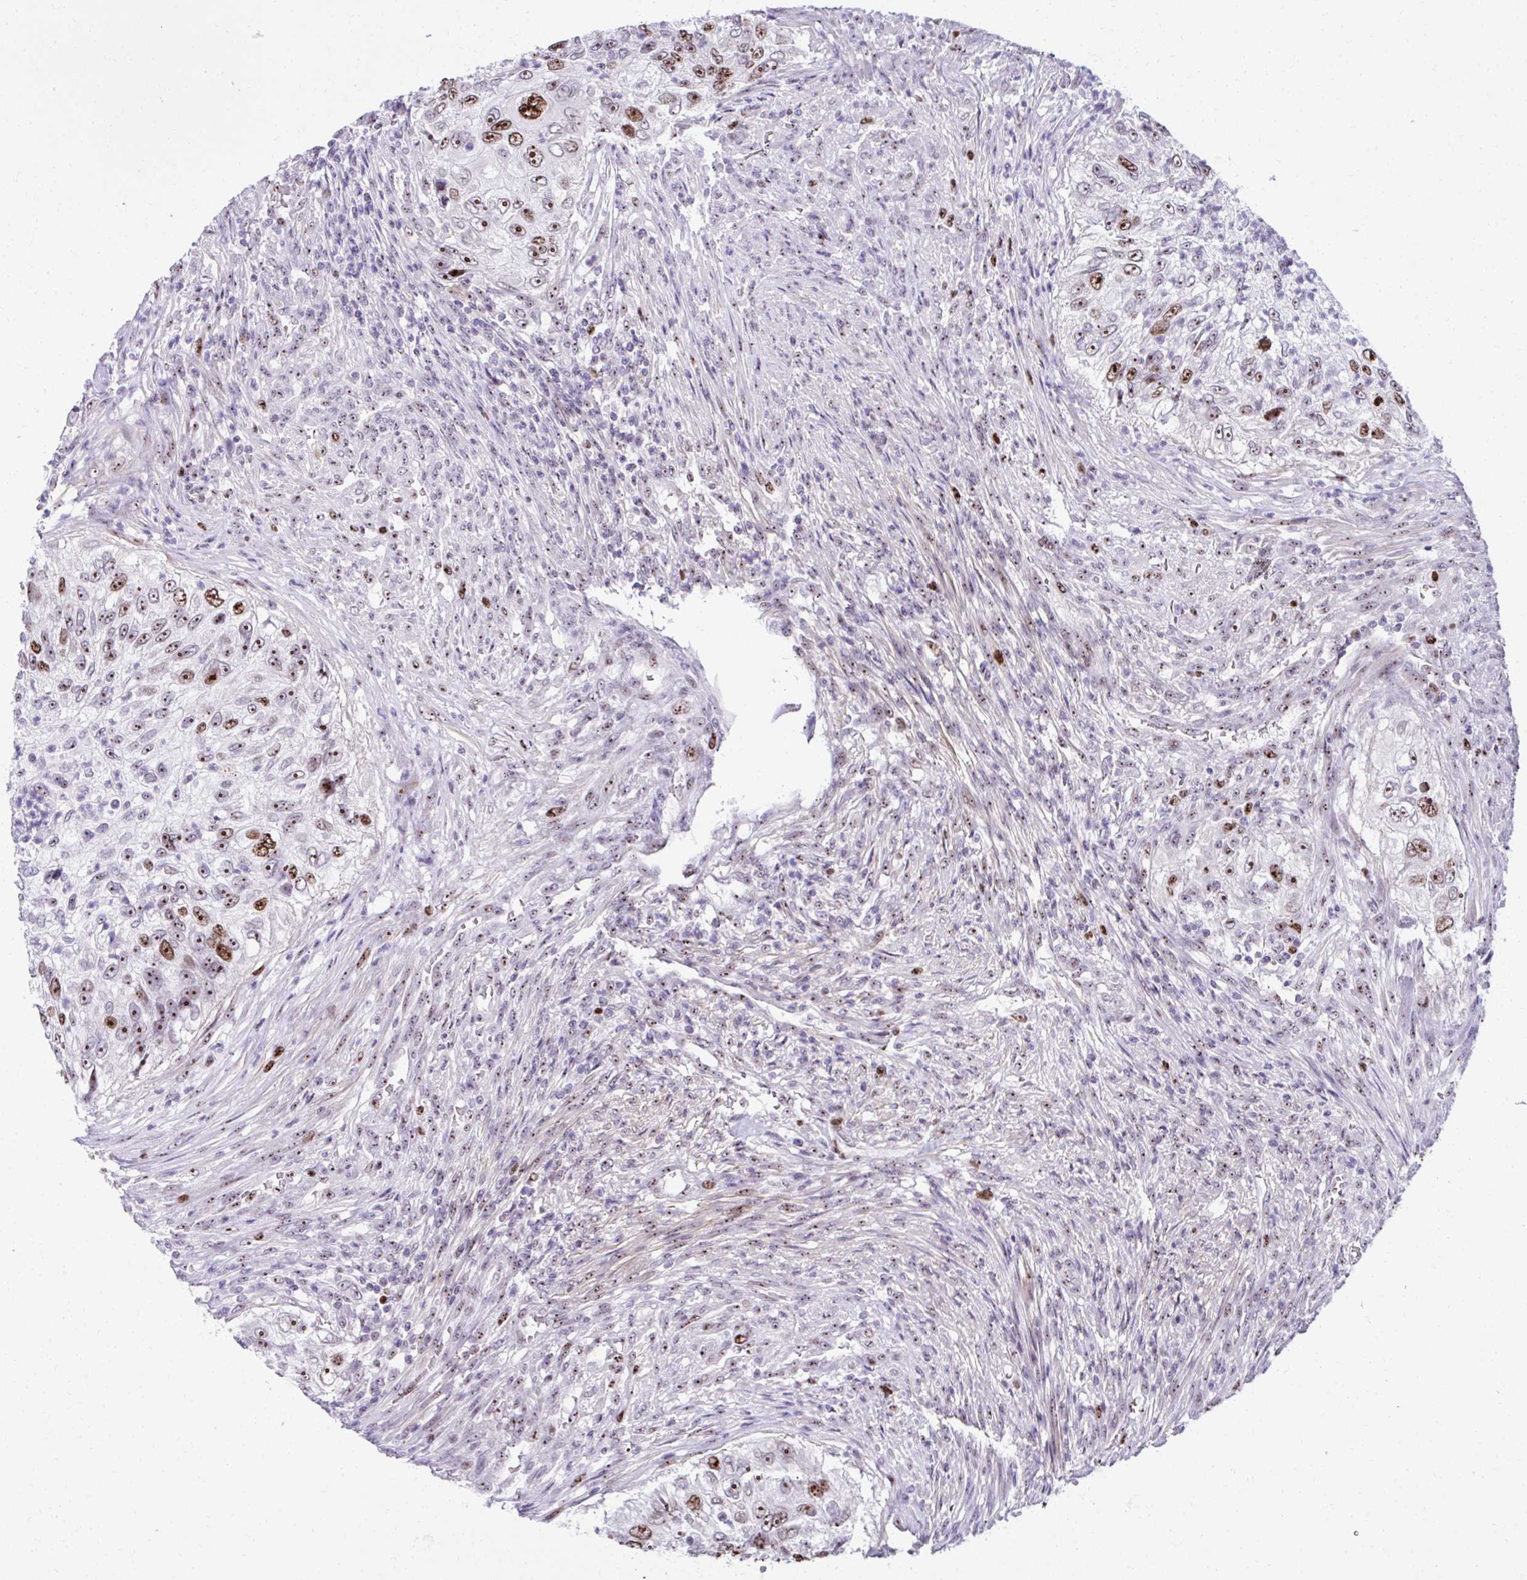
{"staining": {"intensity": "strong", "quantity": "25%-75%", "location": "nuclear"}, "tissue": "urothelial cancer", "cell_type": "Tumor cells", "image_type": "cancer", "snomed": [{"axis": "morphology", "description": "Urothelial carcinoma, High grade"}, {"axis": "topography", "description": "Urinary bladder"}], "caption": "Strong nuclear staining is present in about 25%-75% of tumor cells in high-grade urothelial carcinoma.", "gene": "CEP72", "patient": {"sex": "female", "age": 60}}